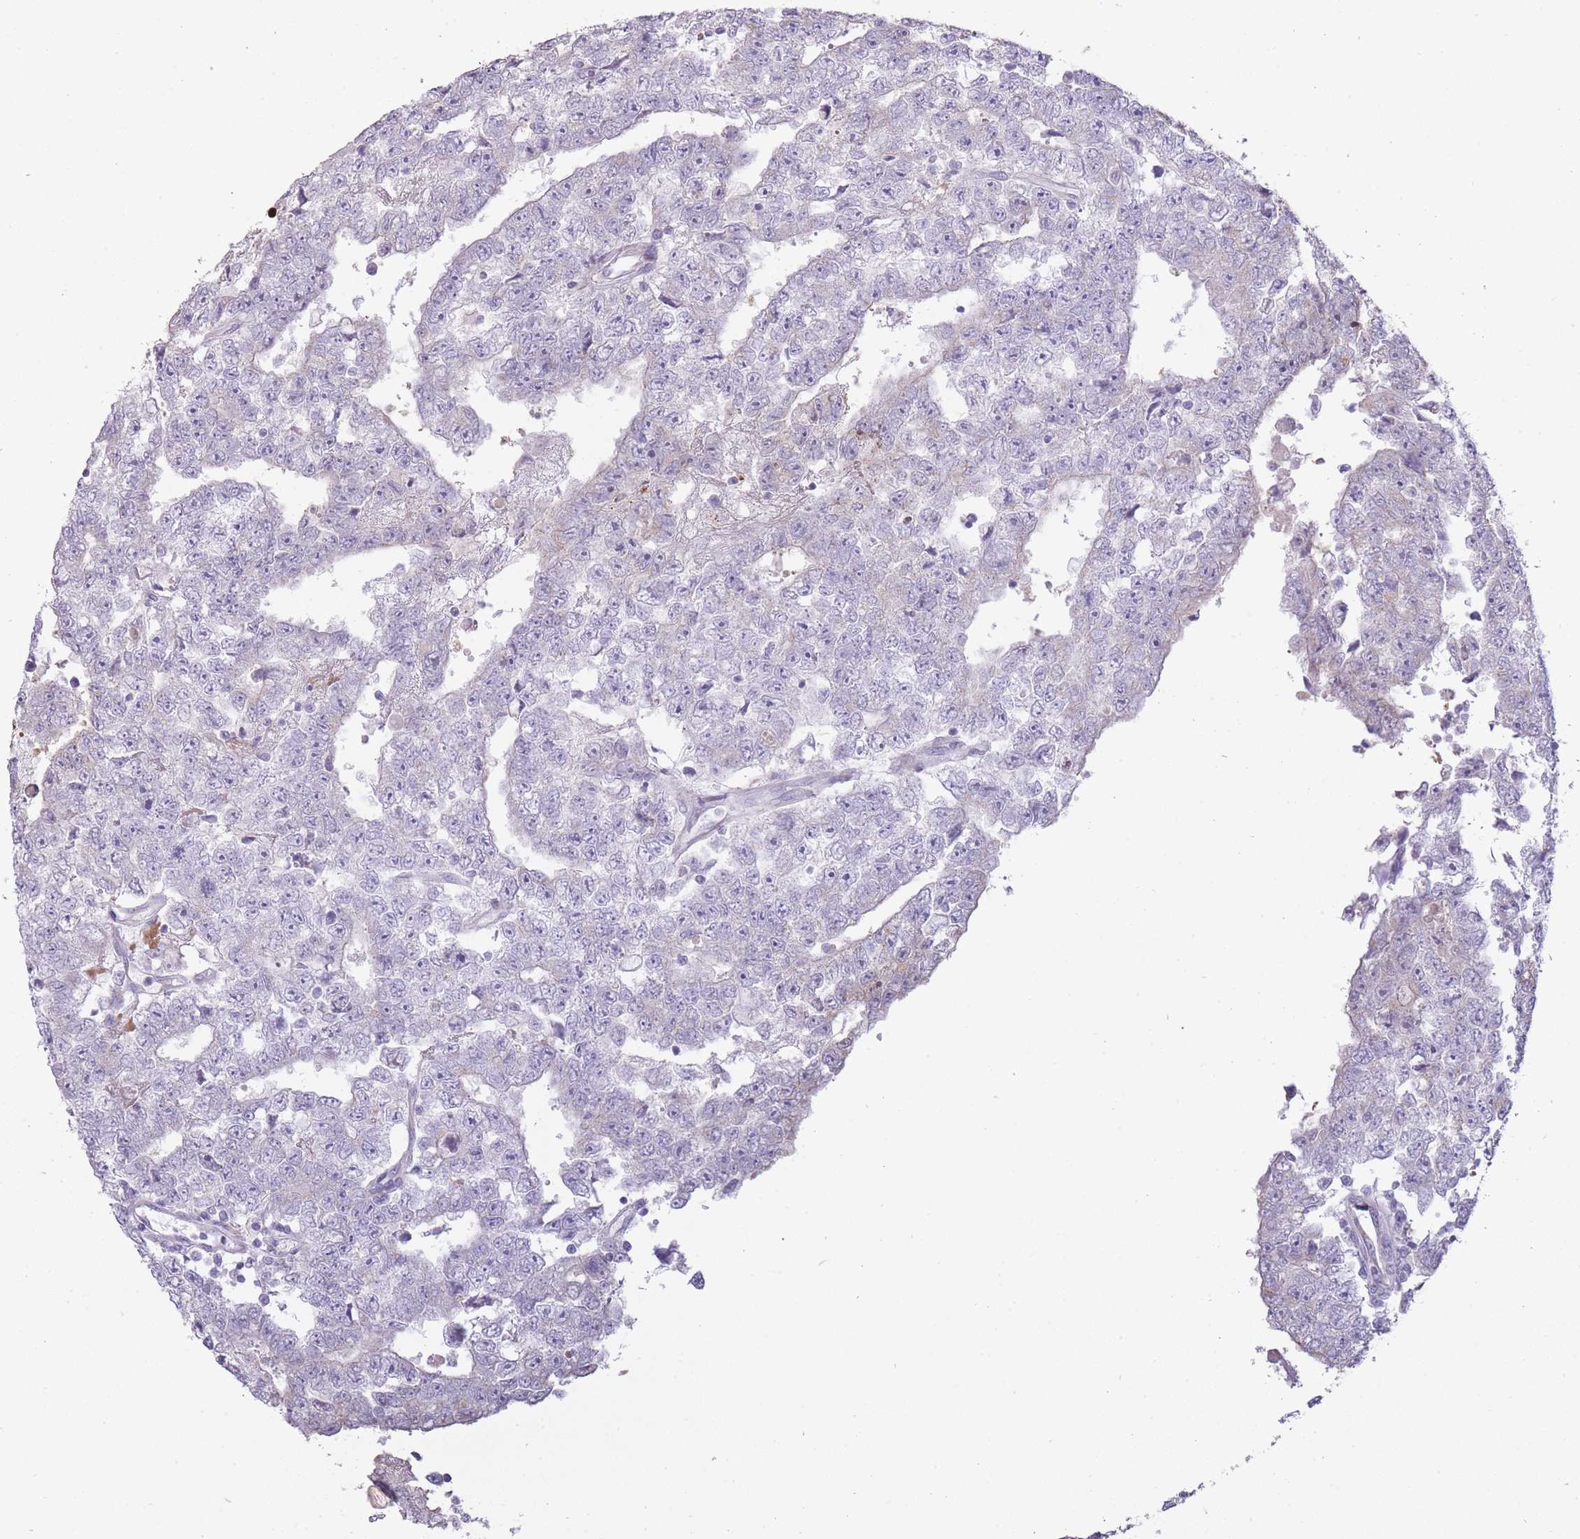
{"staining": {"intensity": "negative", "quantity": "none", "location": "none"}, "tissue": "testis cancer", "cell_type": "Tumor cells", "image_type": "cancer", "snomed": [{"axis": "morphology", "description": "Carcinoma, Embryonal, NOS"}, {"axis": "topography", "description": "Testis"}], "caption": "Immunohistochemical staining of testis cancer (embryonal carcinoma) demonstrates no significant expression in tumor cells. (DAB immunohistochemistry (IHC) visualized using brightfield microscopy, high magnification).", "gene": "PPP3R2", "patient": {"sex": "male", "age": 25}}